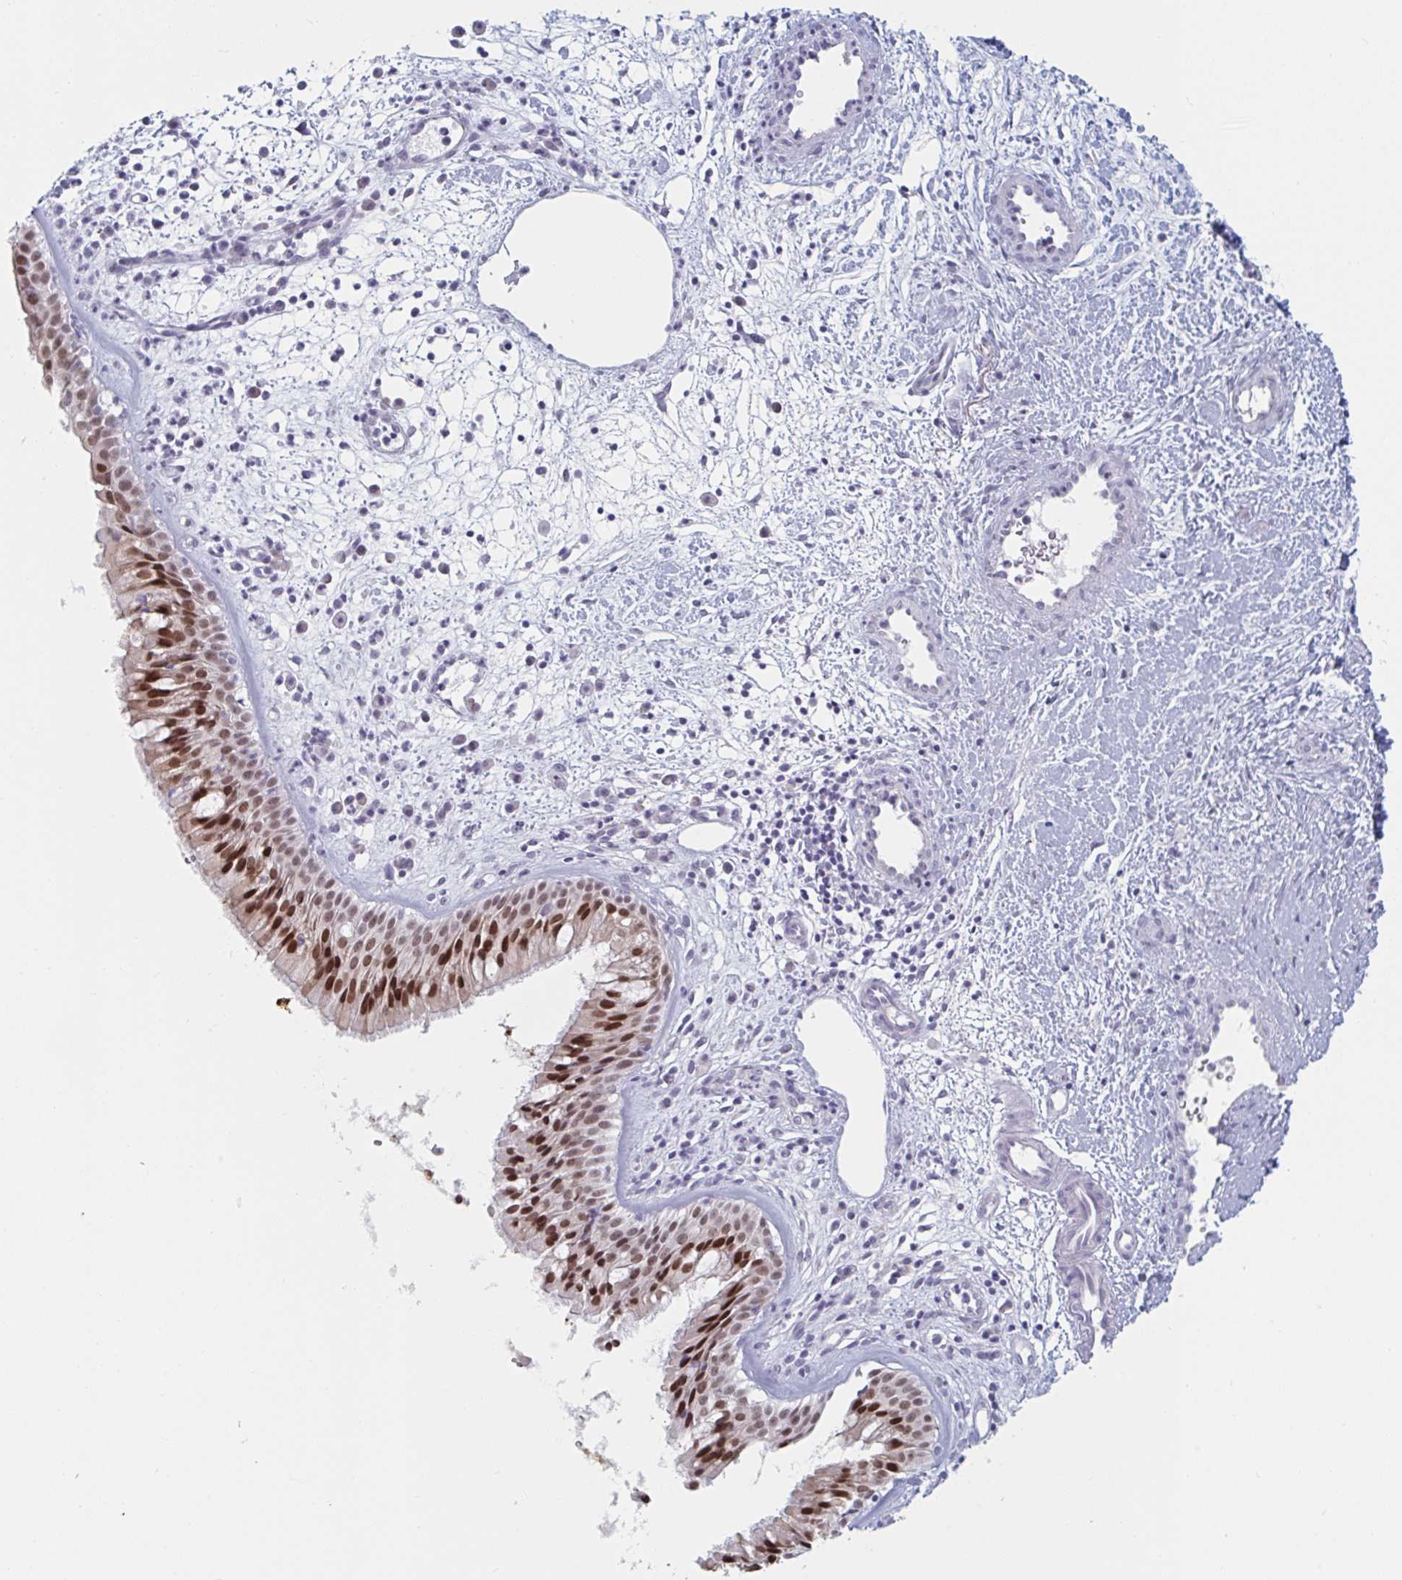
{"staining": {"intensity": "strong", "quantity": "25%-75%", "location": "nuclear"}, "tissue": "nasopharynx", "cell_type": "Respiratory epithelial cells", "image_type": "normal", "snomed": [{"axis": "morphology", "description": "Normal tissue, NOS"}, {"axis": "topography", "description": "Nasopharynx"}], "caption": "High-power microscopy captured an IHC micrograph of normal nasopharynx, revealing strong nuclear expression in approximately 25%-75% of respiratory epithelial cells.", "gene": "FOXA1", "patient": {"sex": "male", "age": 65}}